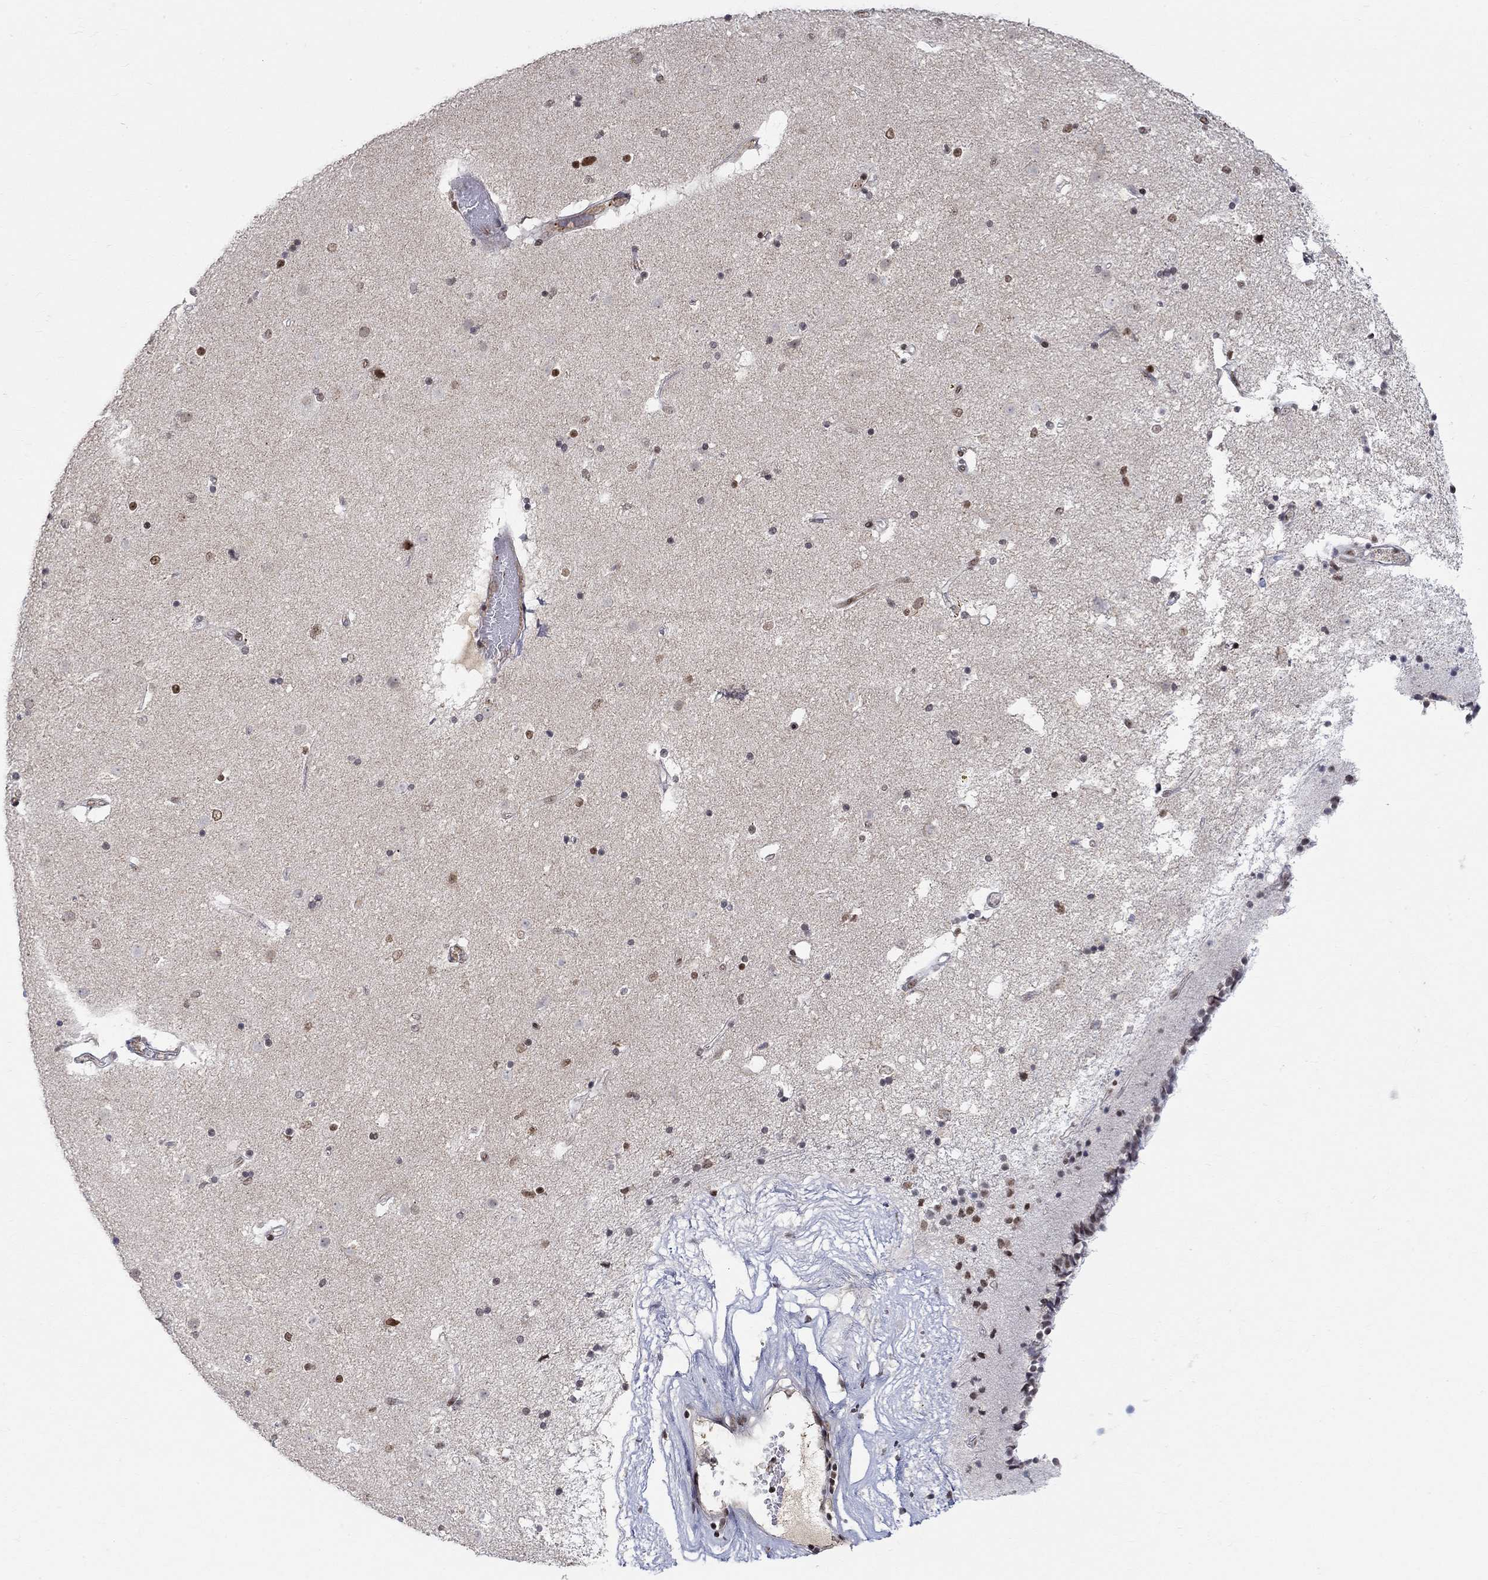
{"staining": {"intensity": "moderate", "quantity": "<25%", "location": "nuclear"}, "tissue": "caudate", "cell_type": "Glial cells", "image_type": "normal", "snomed": [{"axis": "morphology", "description": "Normal tissue, NOS"}, {"axis": "topography", "description": "Lateral ventricle wall"}], "caption": "The image shows immunohistochemical staining of normal caudate. There is moderate nuclear expression is seen in about <25% of glial cells.", "gene": "KLF12", "patient": {"sex": "female", "age": 71}}